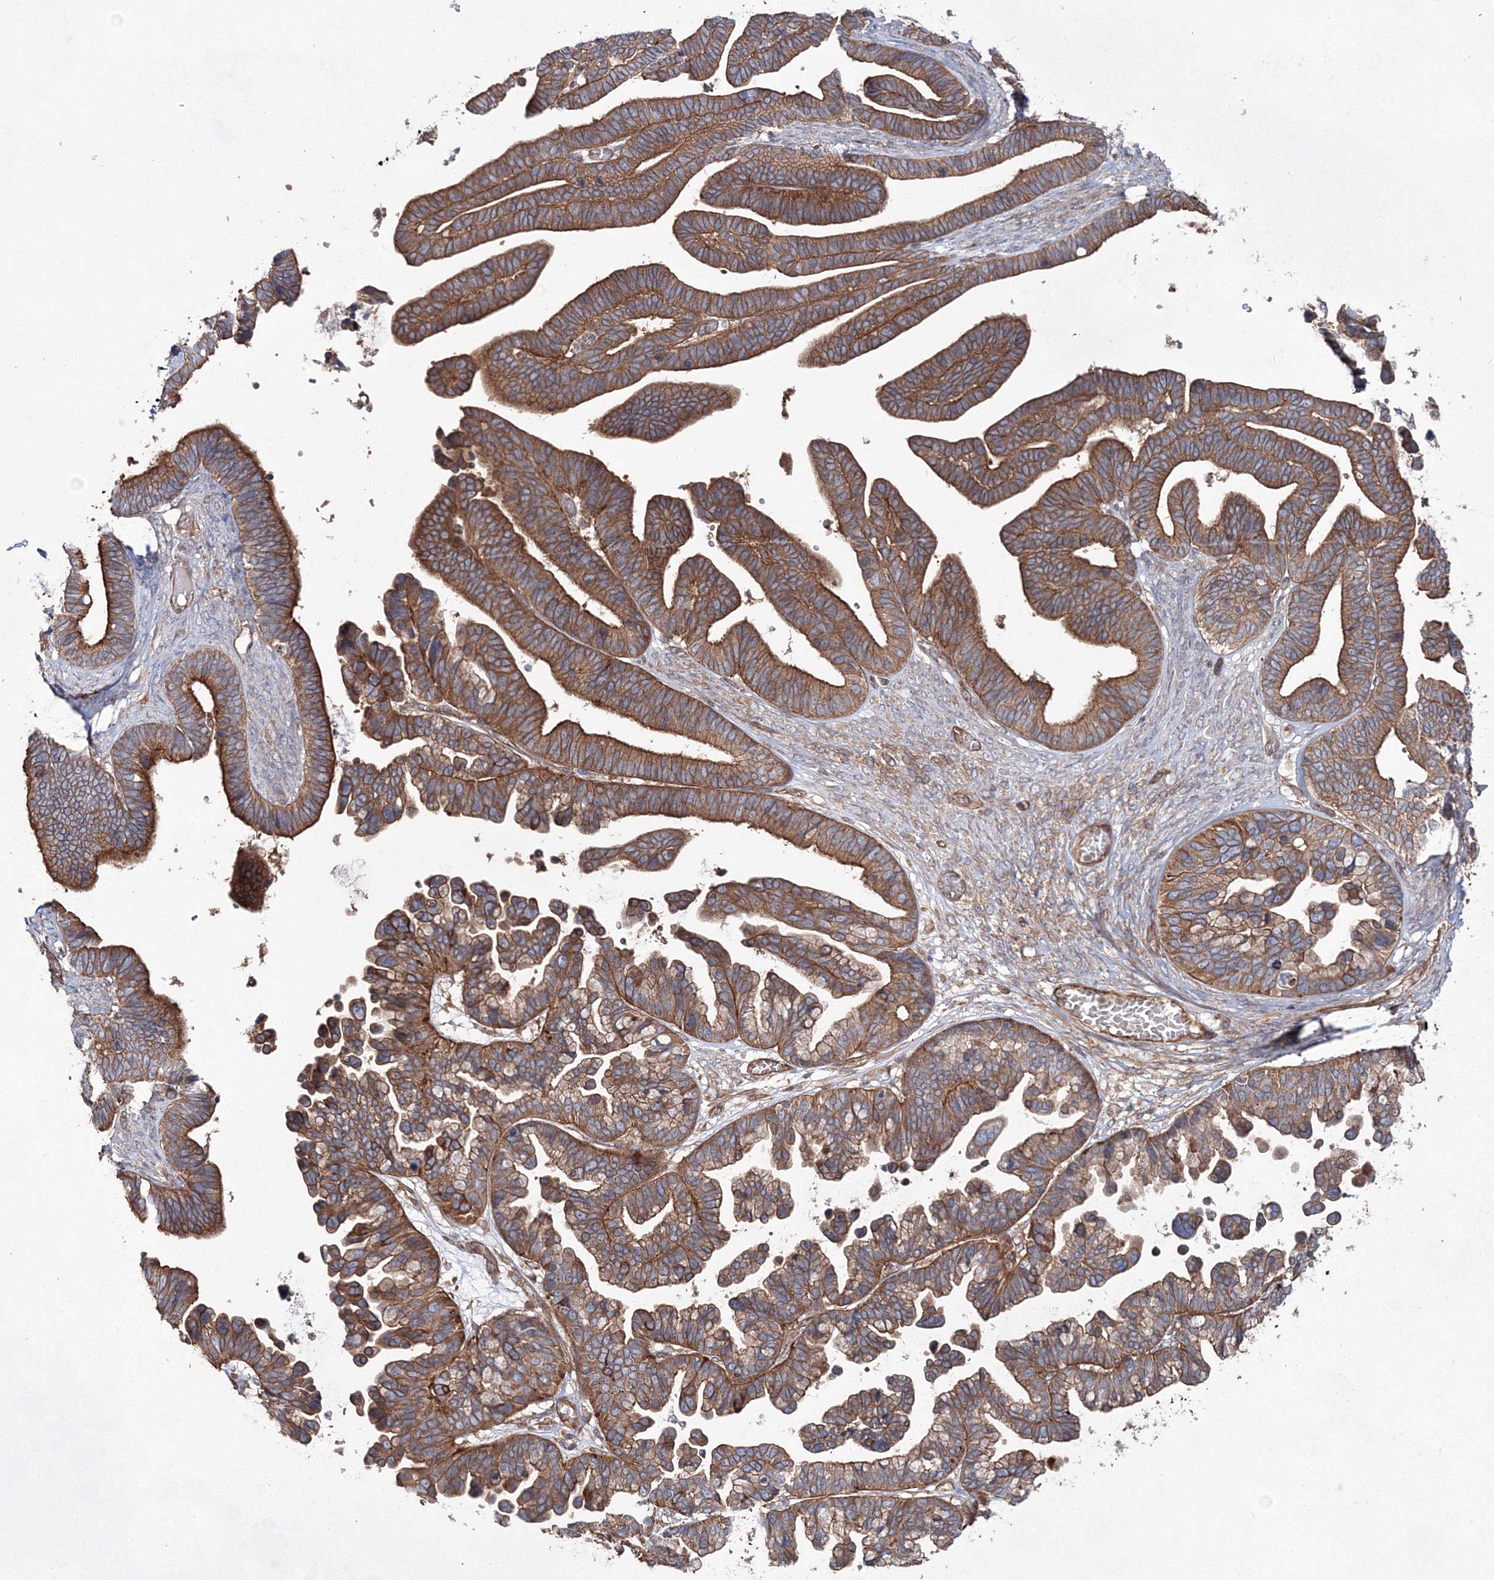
{"staining": {"intensity": "moderate", "quantity": ">75%", "location": "cytoplasmic/membranous"}, "tissue": "ovarian cancer", "cell_type": "Tumor cells", "image_type": "cancer", "snomed": [{"axis": "morphology", "description": "Cystadenocarcinoma, serous, NOS"}, {"axis": "topography", "description": "Ovary"}], "caption": "Protein expression analysis of human ovarian cancer (serous cystadenocarcinoma) reveals moderate cytoplasmic/membranous positivity in approximately >75% of tumor cells. The staining was performed using DAB (3,3'-diaminobenzidine) to visualize the protein expression in brown, while the nuclei were stained in blue with hematoxylin (Magnification: 20x).", "gene": "EXOC6", "patient": {"sex": "female", "age": 56}}